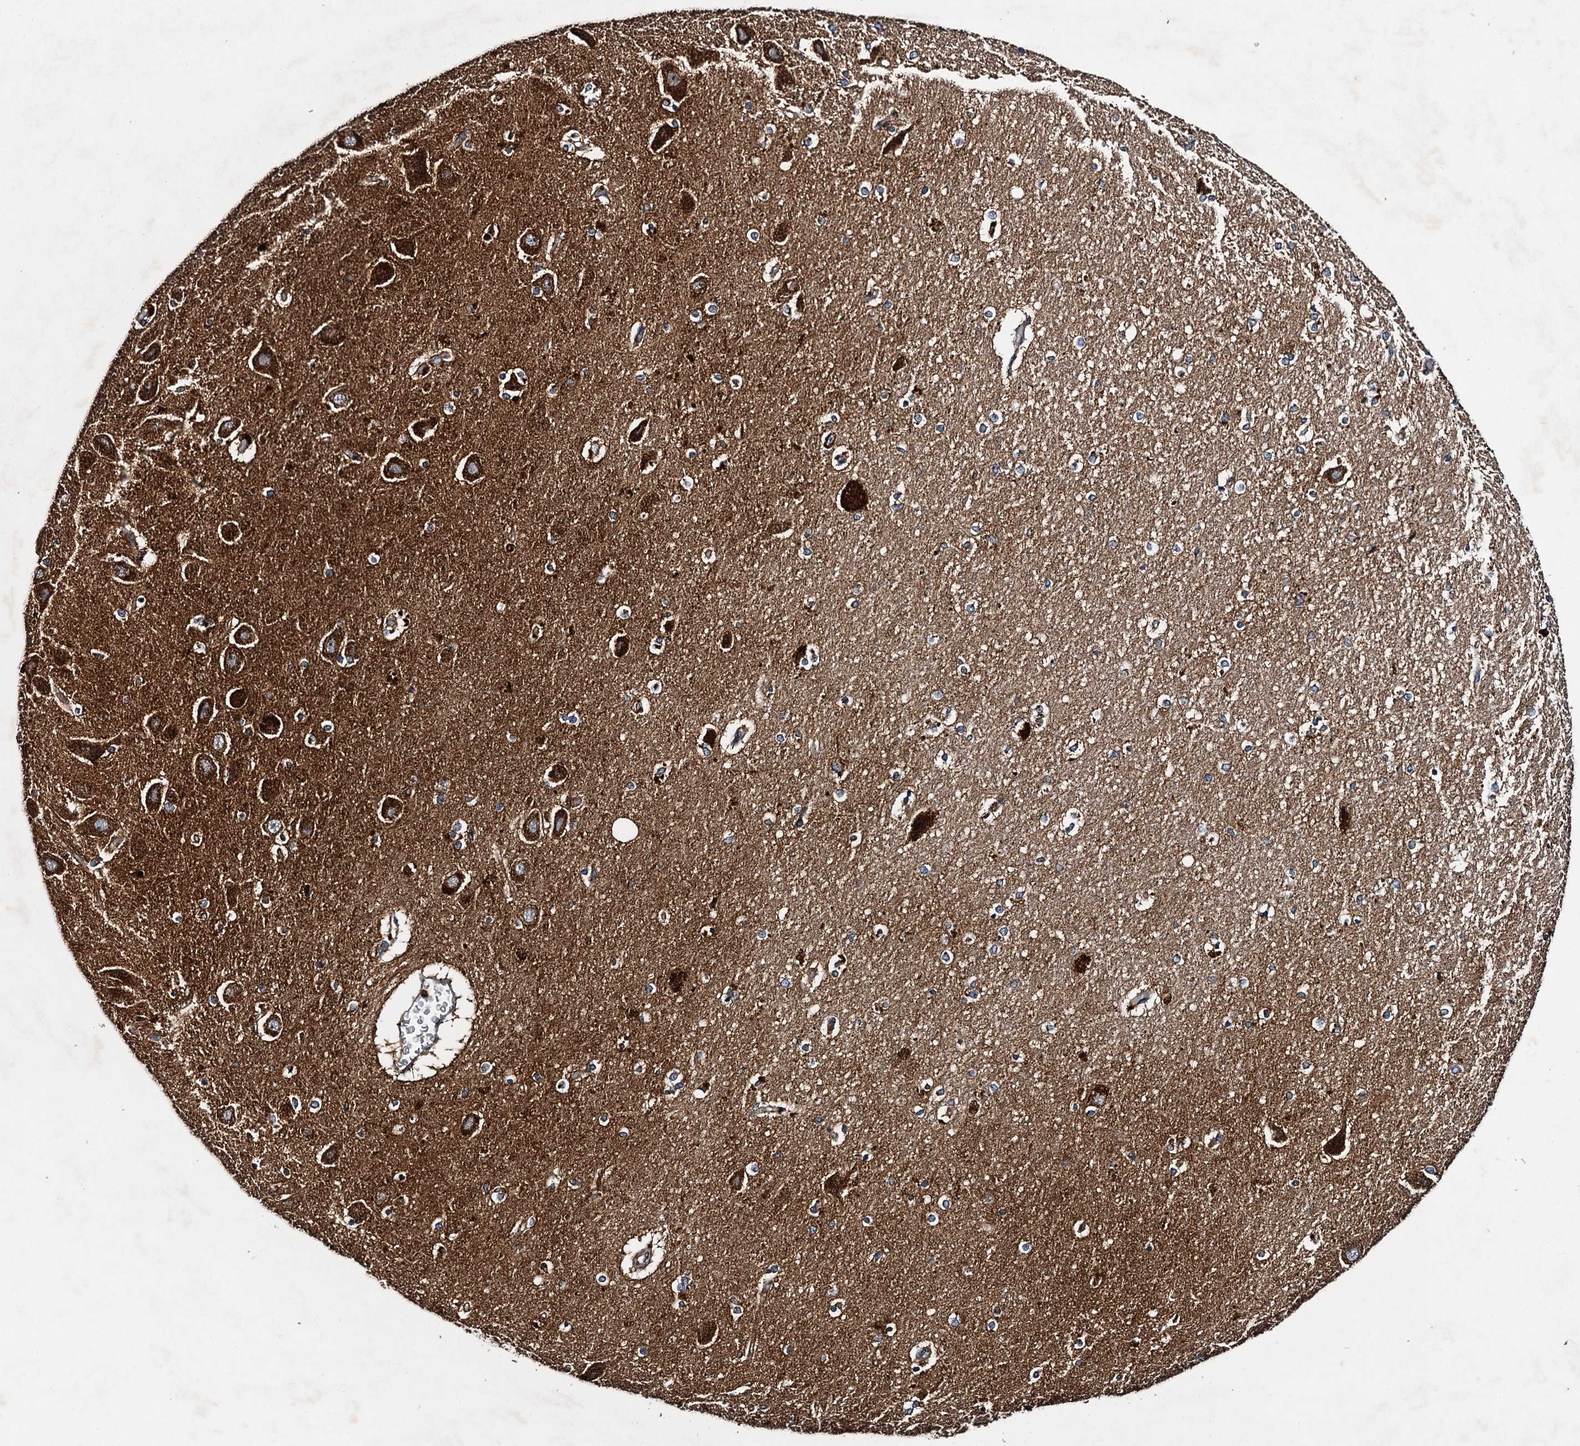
{"staining": {"intensity": "strong", "quantity": "<25%", "location": "cytoplasmic/membranous"}, "tissue": "hippocampus", "cell_type": "Glial cells", "image_type": "normal", "snomed": [{"axis": "morphology", "description": "Normal tissue, NOS"}, {"axis": "topography", "description": "Hippocampus"}], "caption": "Immunohistochemistry (IHC) of benign human hippocampus displays medium levels of strong cytoplasmic/membranous positivity in about <25% of glial cells.", "gene": "NDUFA13", "patient": {"sex": "female", "age": 54}}